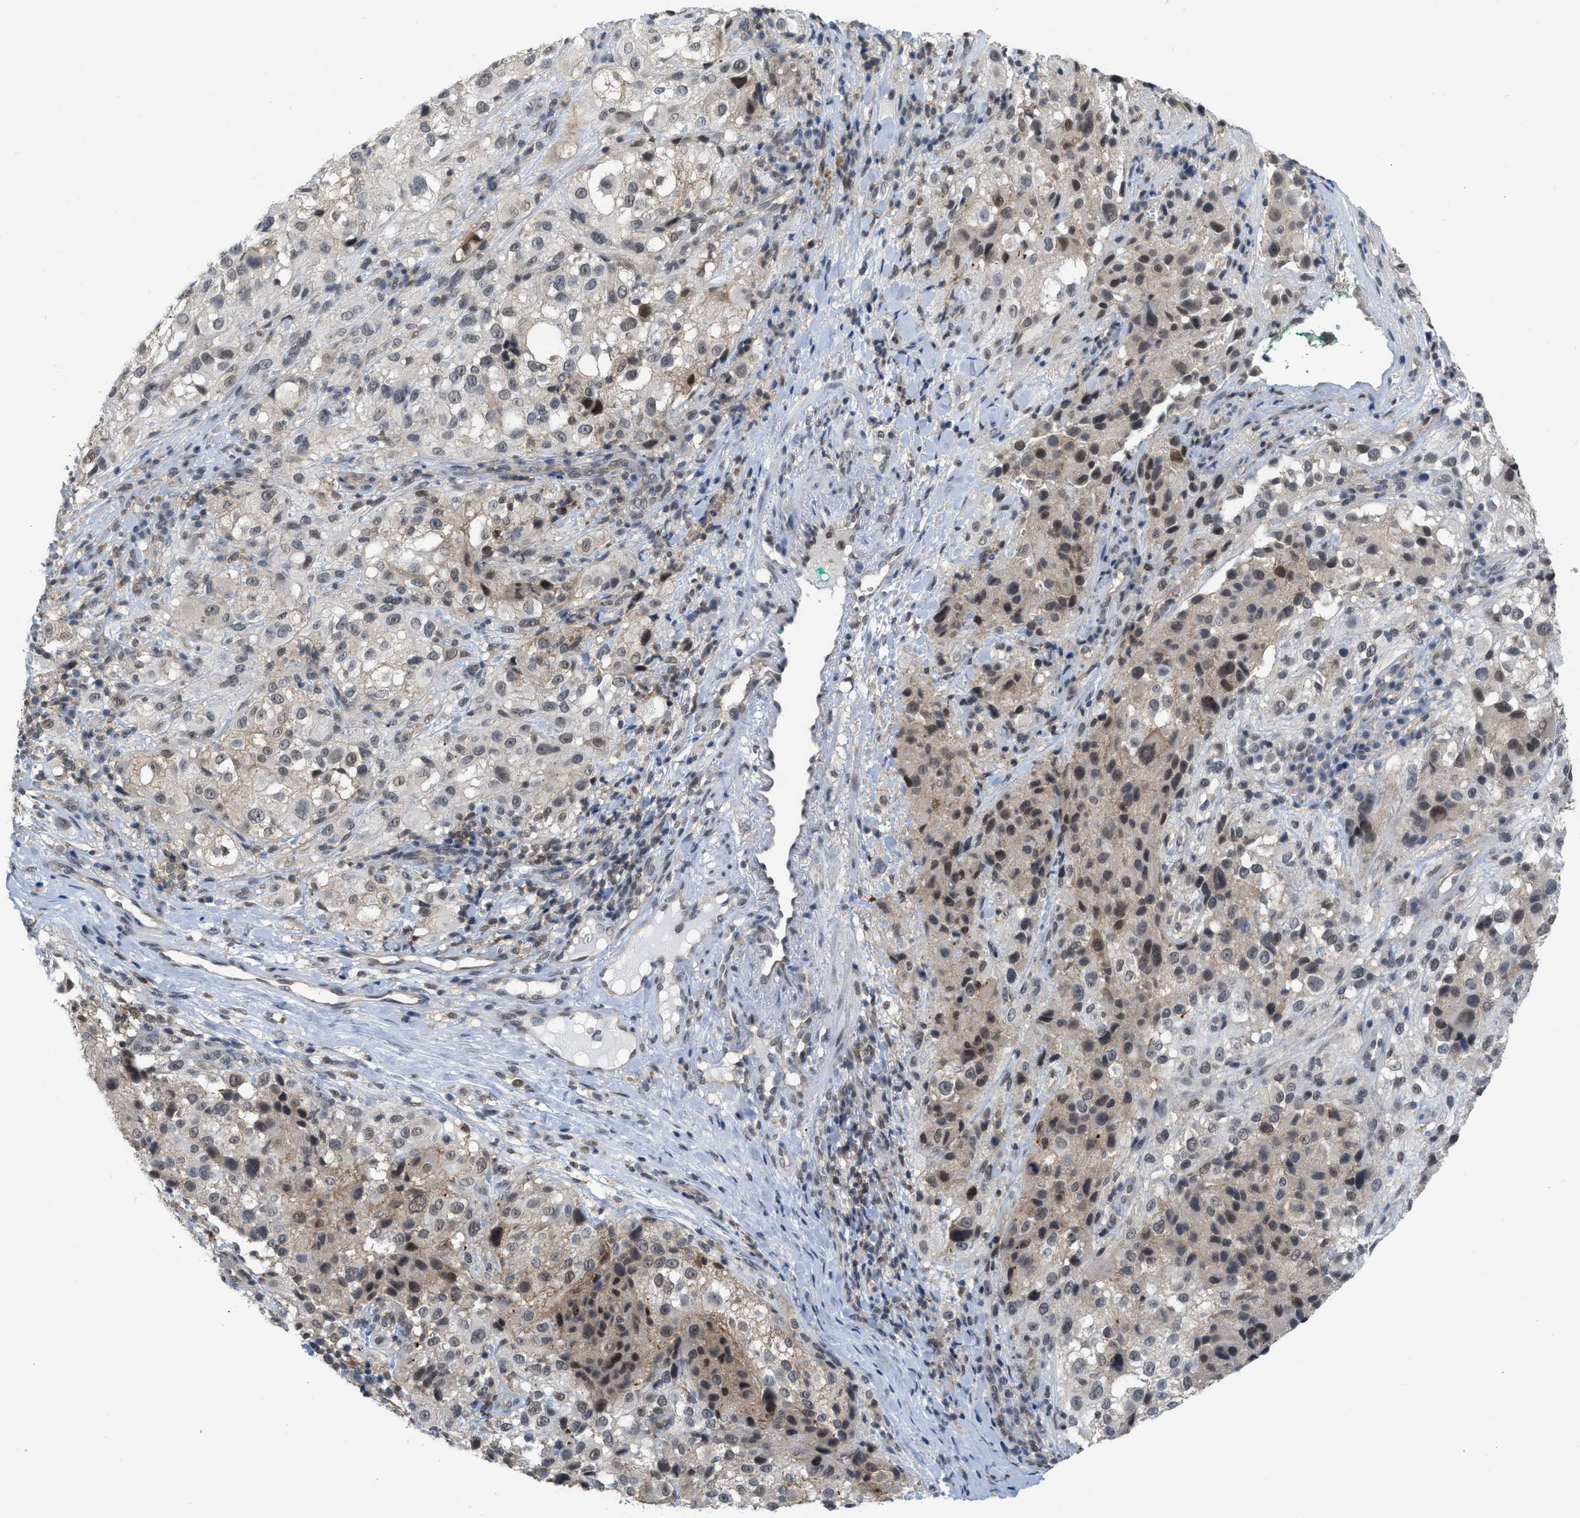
{"staining": {"intensity": "weak", "quantity": "25%-75%", "location": "cytoplasmic/membranous,nuclear"}, "tissue": "melanoma", "cell_type": "Tumor cells", "image_type": "cancer", "snomed": [{"axis": "morphology", "description": "Necrosis, NOS"}, {"axis": "morphology", "description": "Malignant melanoma, NOS"}, {"axis": "topography", "description": "Skin"}], "caption": "Malignant melanoma was stained to show a protein in brown. There is low levels of weak cytoplasmic/membranous and nuclear expression in approximately 25%-75% of tumor cells. The staining was performed using DAB (3,3'-diaminobenzidine), with brown indicating positive protein expression. Nuclei are stained blue with hematoxylin.", "gene": "BAIAP2L1", "patient": {"sex": "female", "age": 87}}